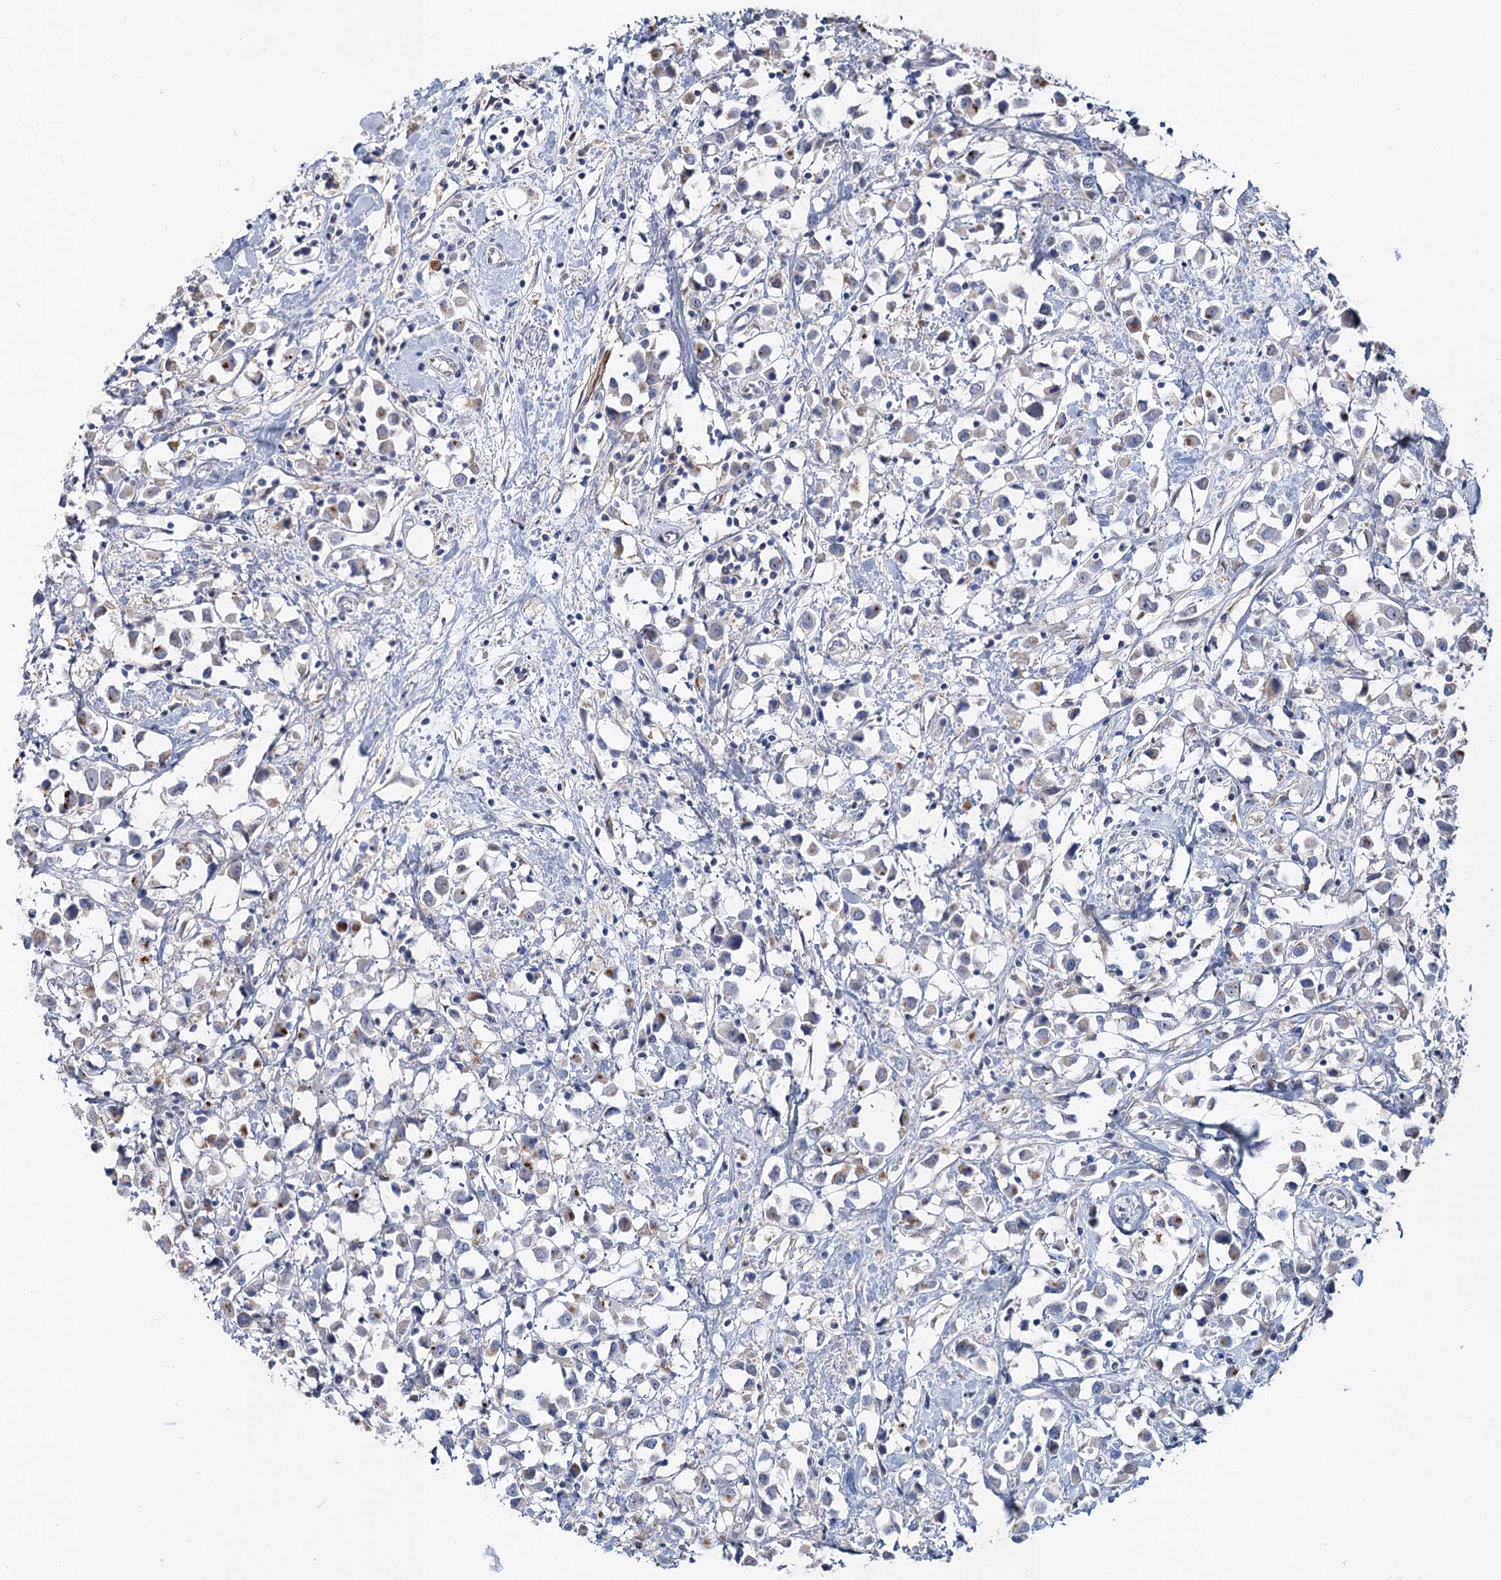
{"staining": {"intensity": "strong", "quantity": "<25%", "location": "cytoplasmic/membranous"}, "tissue": "breast cancer", "cell_type": "Tumor cells", "image_type": "cancer", "snomed": [{"axis": "morphology", "description": "Duct carcinoma"}, {"axis": "topography", "description": "Breast"}], "caption": "IHC staining of breast invasive ductal carcinoma, which exhibits medium levels of strong cytoplasmic/membranous staining in approximately <25% of tumor cells indicating strong cytoplasmic/membranous protein expression. The staining was performed using DAB (3,3'-diaminobenzidine) (brown) for protein detection and nuclei were counterstained in hematoxylin (blue).", "gene": "UGP2", "patient": {"sex": "female", "age": 61}}